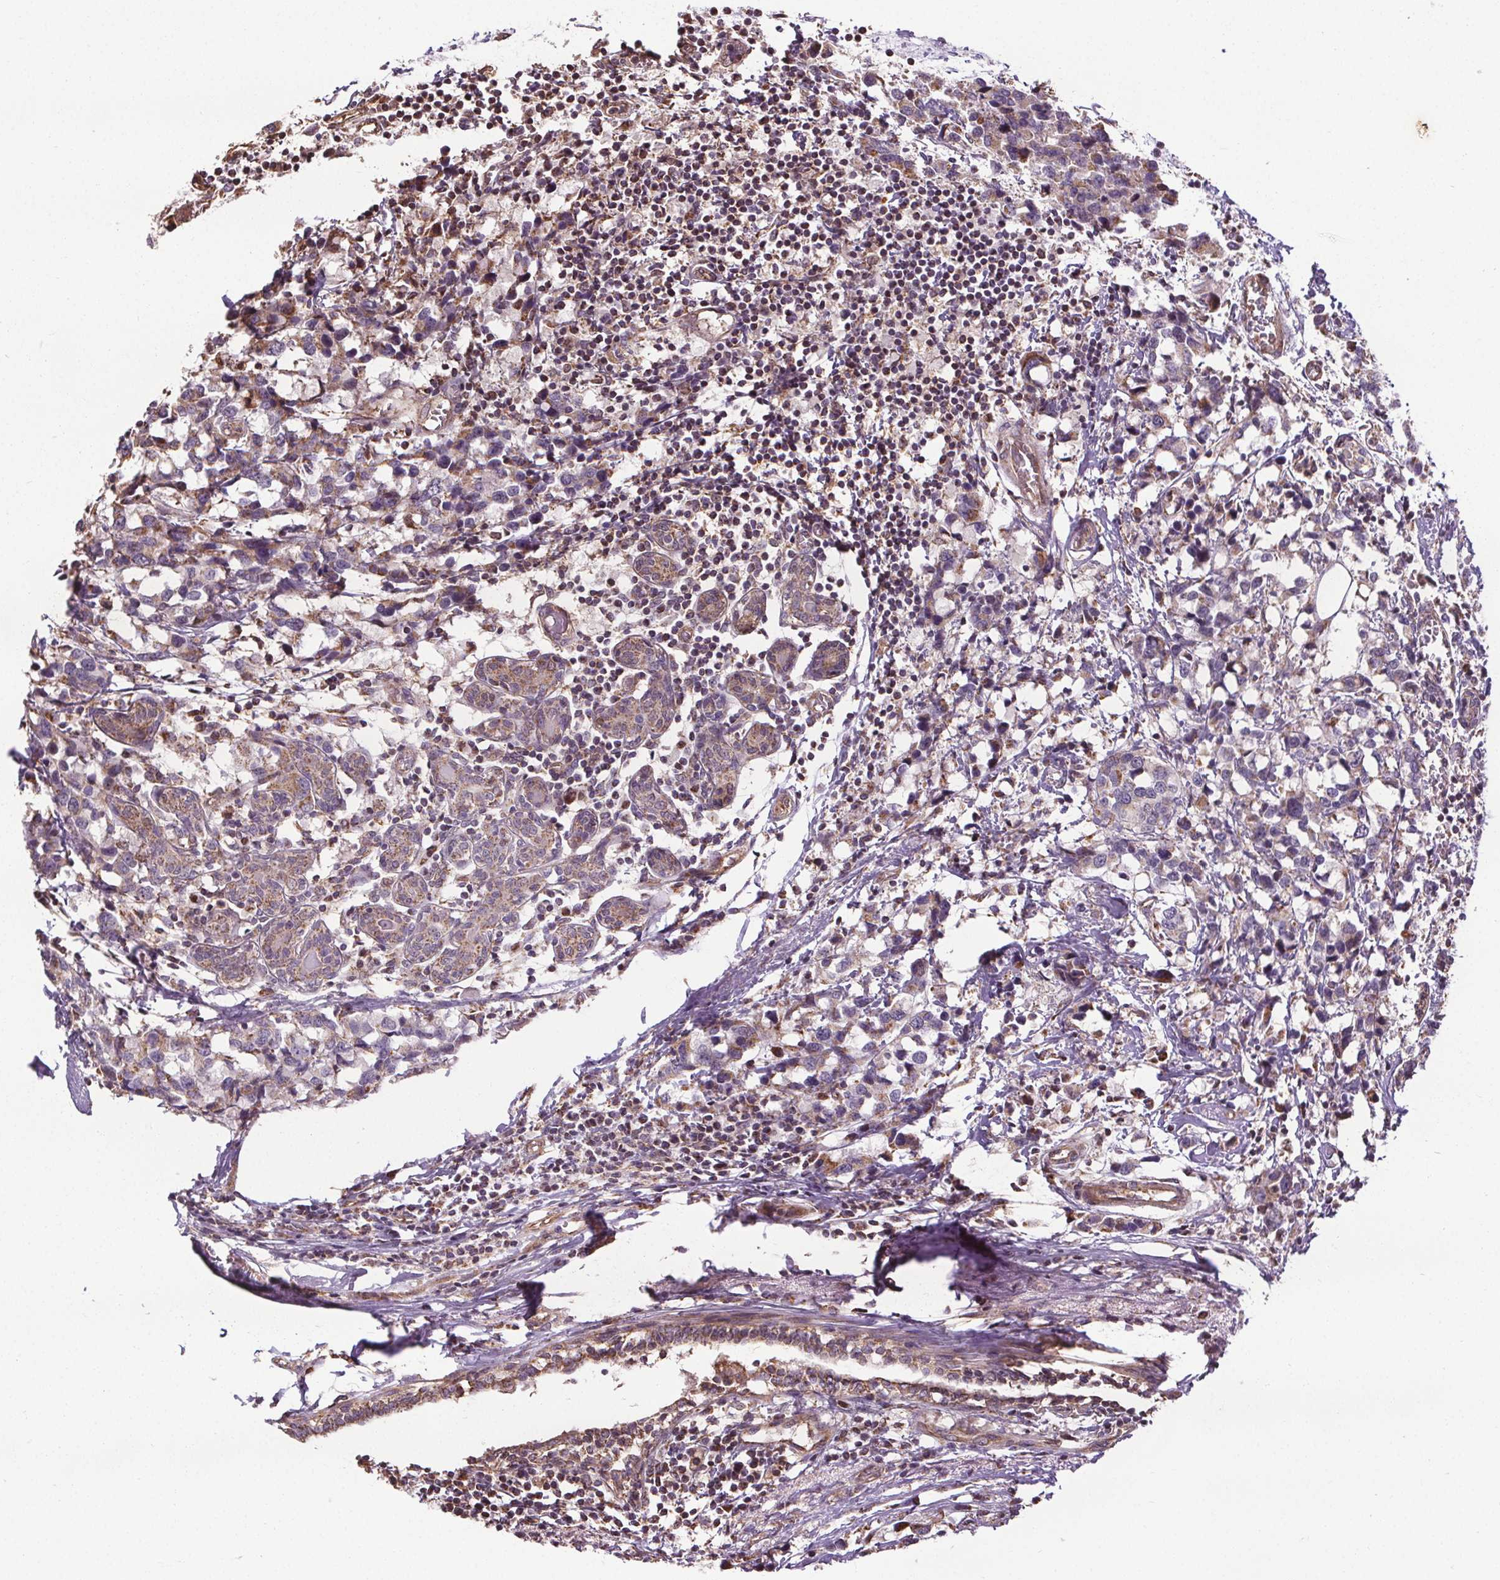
{"staining": {"intensity": "moderate", "quantity": "25%-75%", "location": "cytoplasmic/membranous"}, "tissue": "breast cancer", "cell_type": "Tumor cells", "image_type": "cancer", "snomed": [{"axis": "morphology", "description": "Lobular carcinoma"}, {"axis": "topography", "description": "Breast"}], "caption": "The histopathology image exhibits immunohistochemical staining of breast cancer. There is moderate cytoplasmic/membranous positivity is appreciated in approximately 25%-75% of tumor cells.", "gene": "ZNF548", "patient": {"sex": "female", "age": 59}}